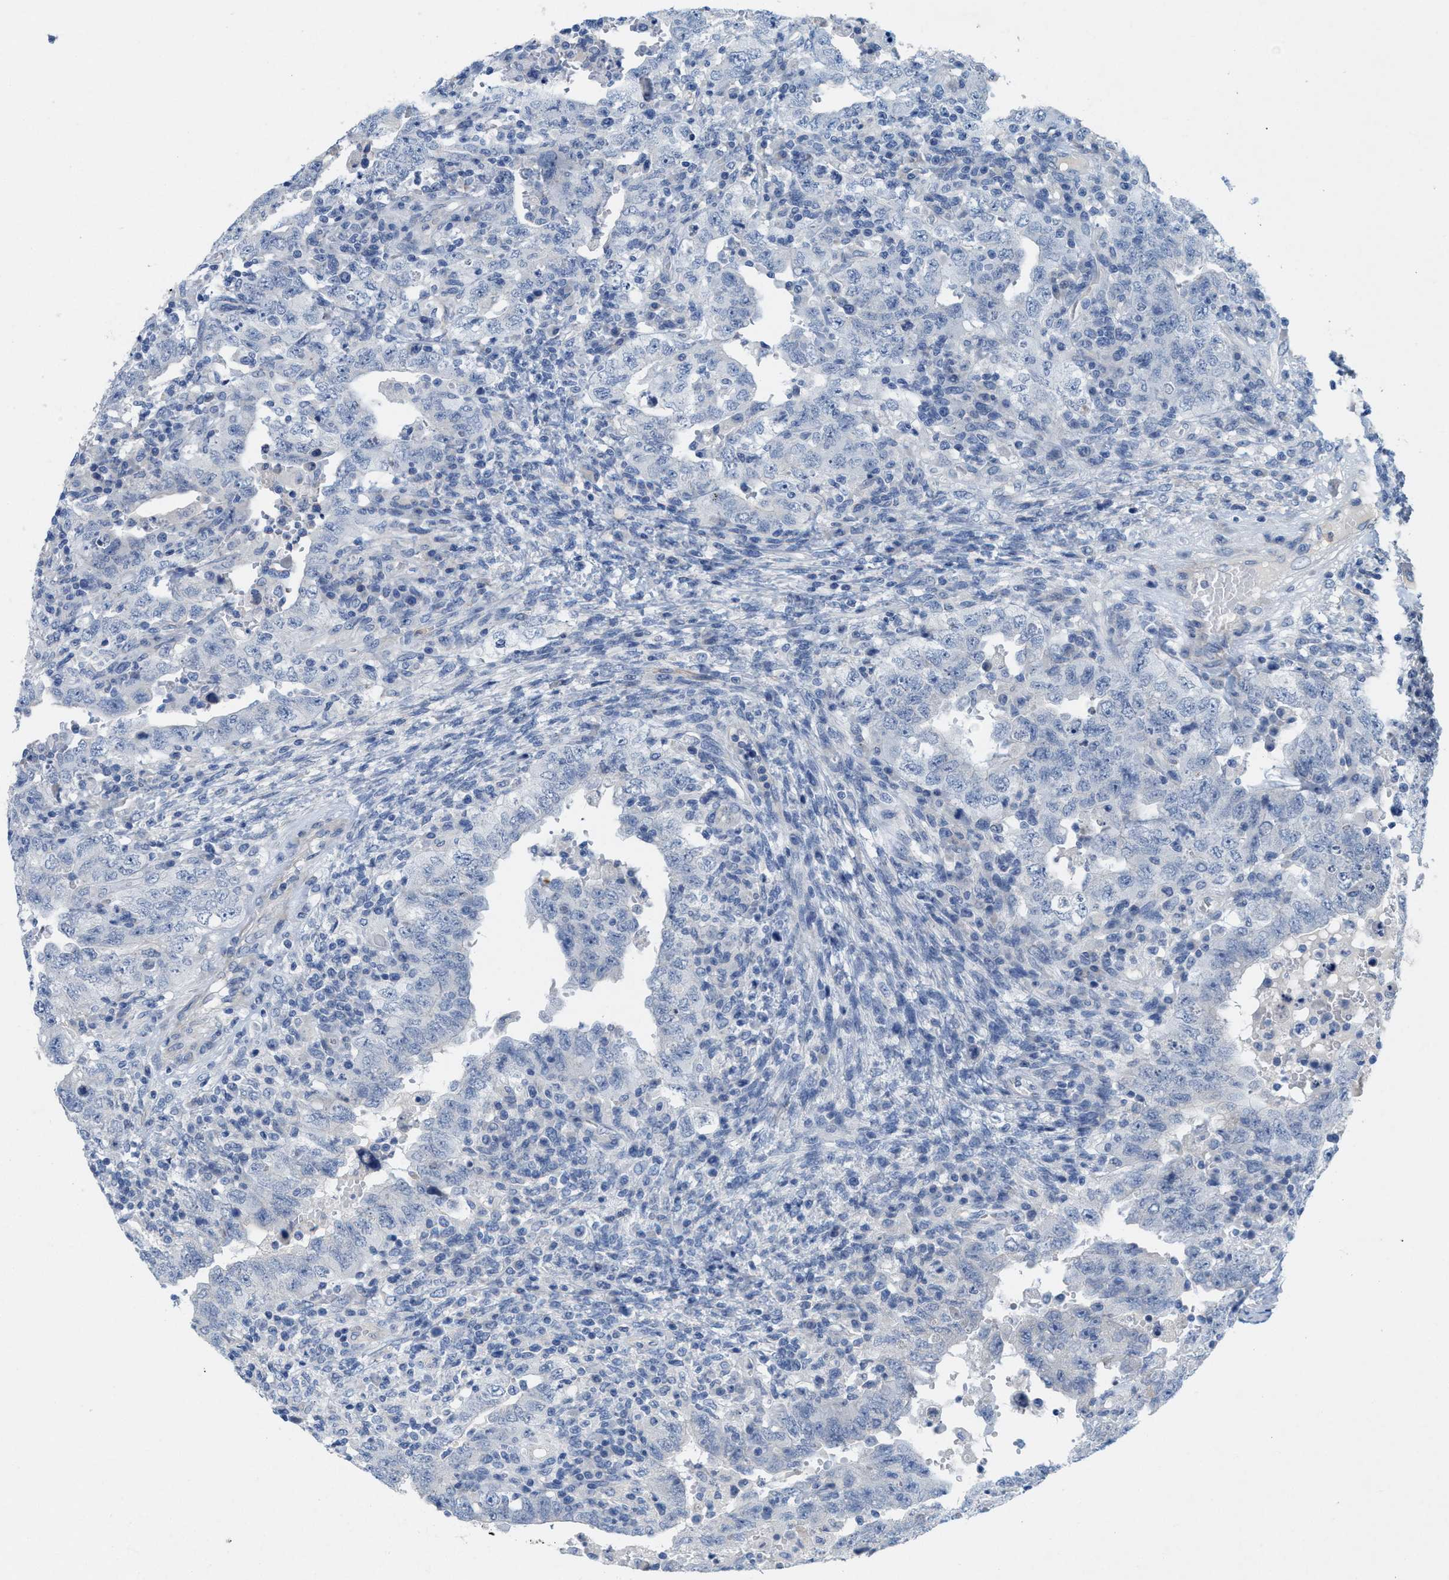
{"staining": {"intensity": "negative", "quantity": "none", "location": "none"}, "tissue": "testis cancer", "cell_type": "Tumor cells", "image_type": "cancer", "snomed": [{"axis": "morphology", "description": "Carcinoma, Embryonal, NOS"}, {"axis": "topography", "description": "Testis"}], "caption": "High magnification brightfield microscopy of testis cancer stained with DAB (3,3'-diaminobenzidine) (brown) and counterstained with hematoxylin (blue): tumor cells show no significant staining.", "gene": "CPA2", "patient": {"sex": "male", "age": 26}}